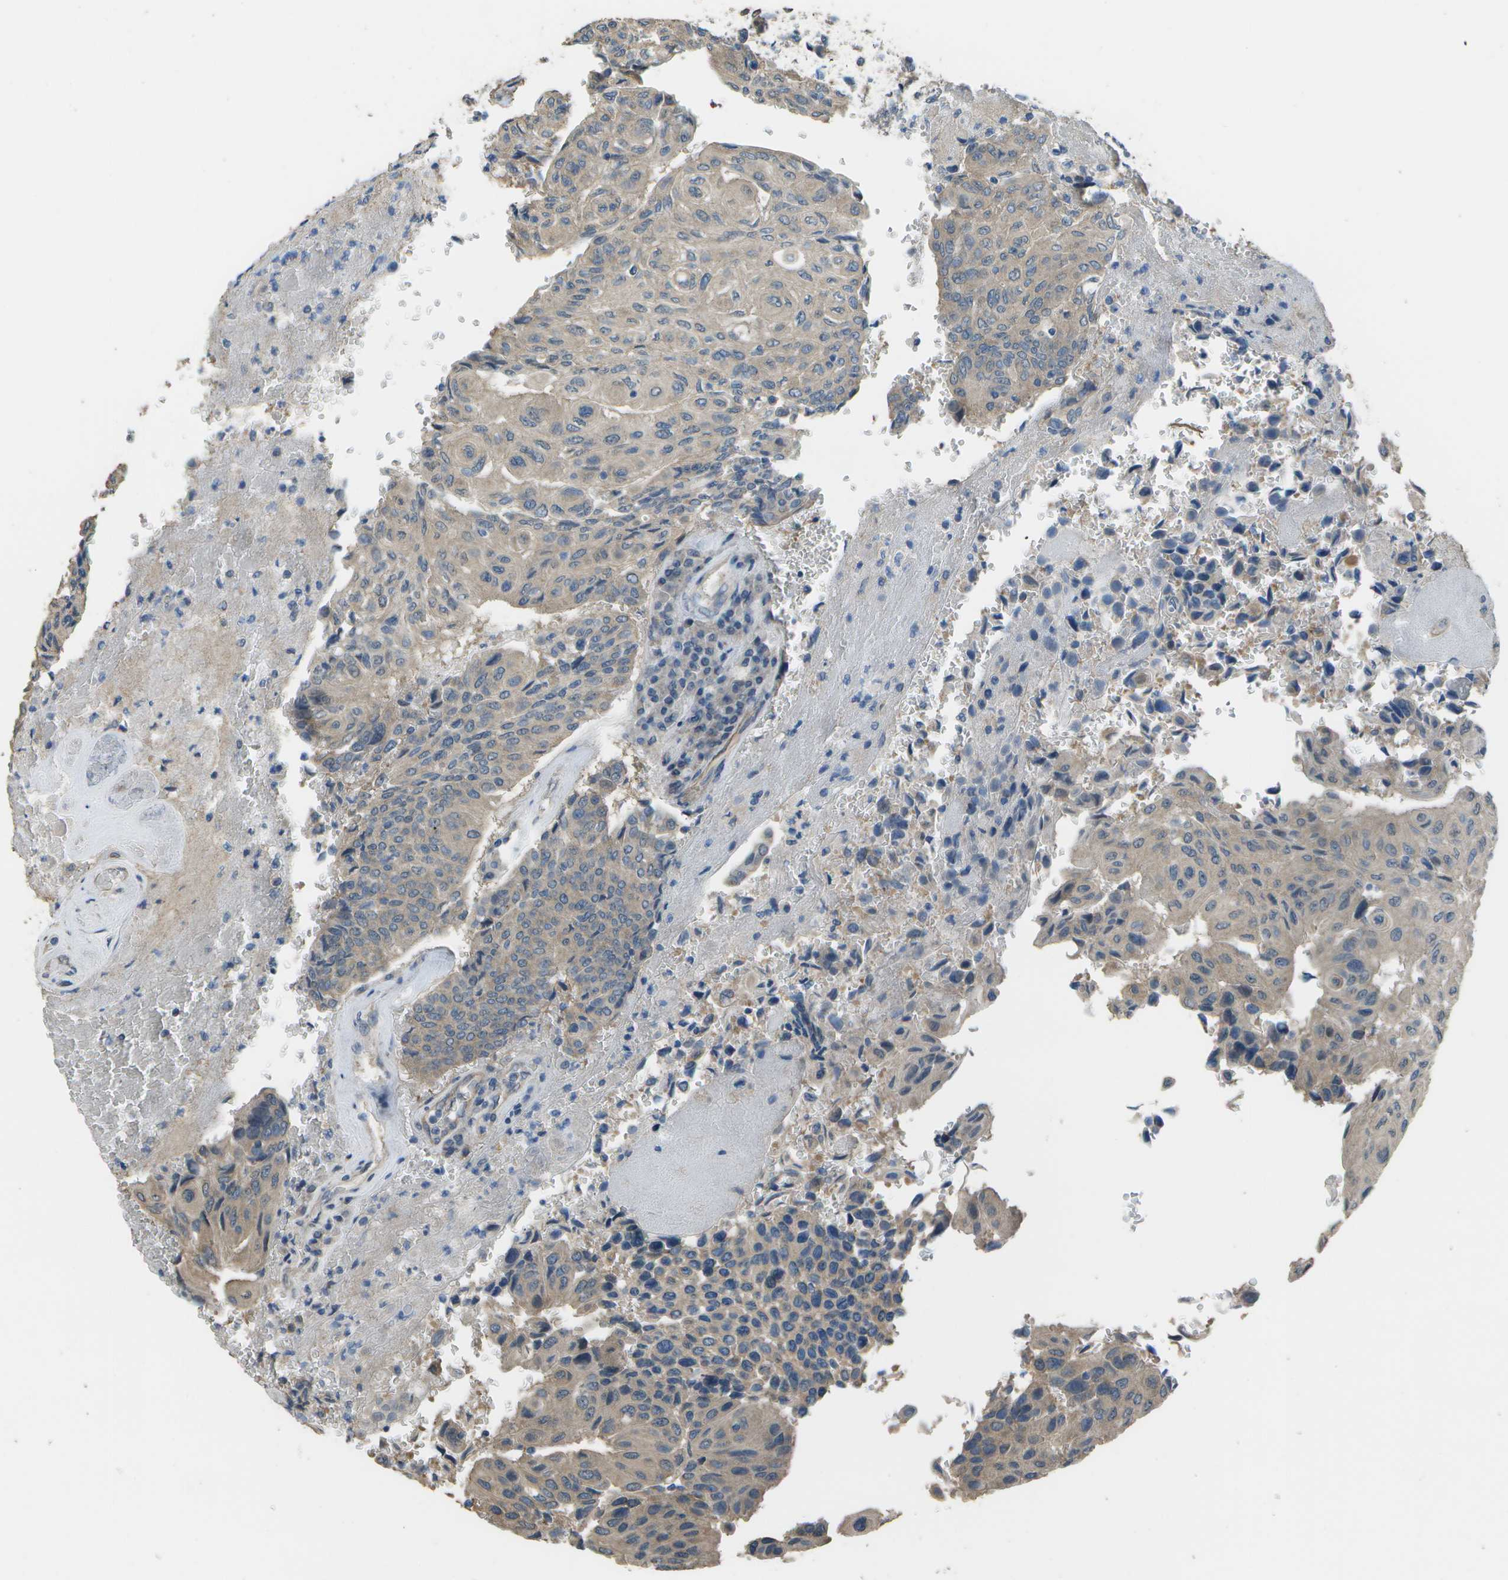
{"staining": {"intensity": "weak", "quantity": "25%-75%", "location": "cytoplasmic/membranous"}, "tissue": "urothelial cancer", "cell_type": "Tumor cells", "image_type": "cancer", "snomed": [{"axis": "morphology", "description": "Urothelial carcinoma, High grade"}, {"axis": "topography", "description": "Urinary bladder"}], "caption": "DAB (3,3'-diaminobenzidine) immunohistochemical staining of human urothelial carcinoma (high-grade) demonstrates weak cytoplasmic/membranous protein expression in about 25%-75% of tumor cells.", "gene": "CLNS1A", "patient": {"sex": "male", "age": 66}}